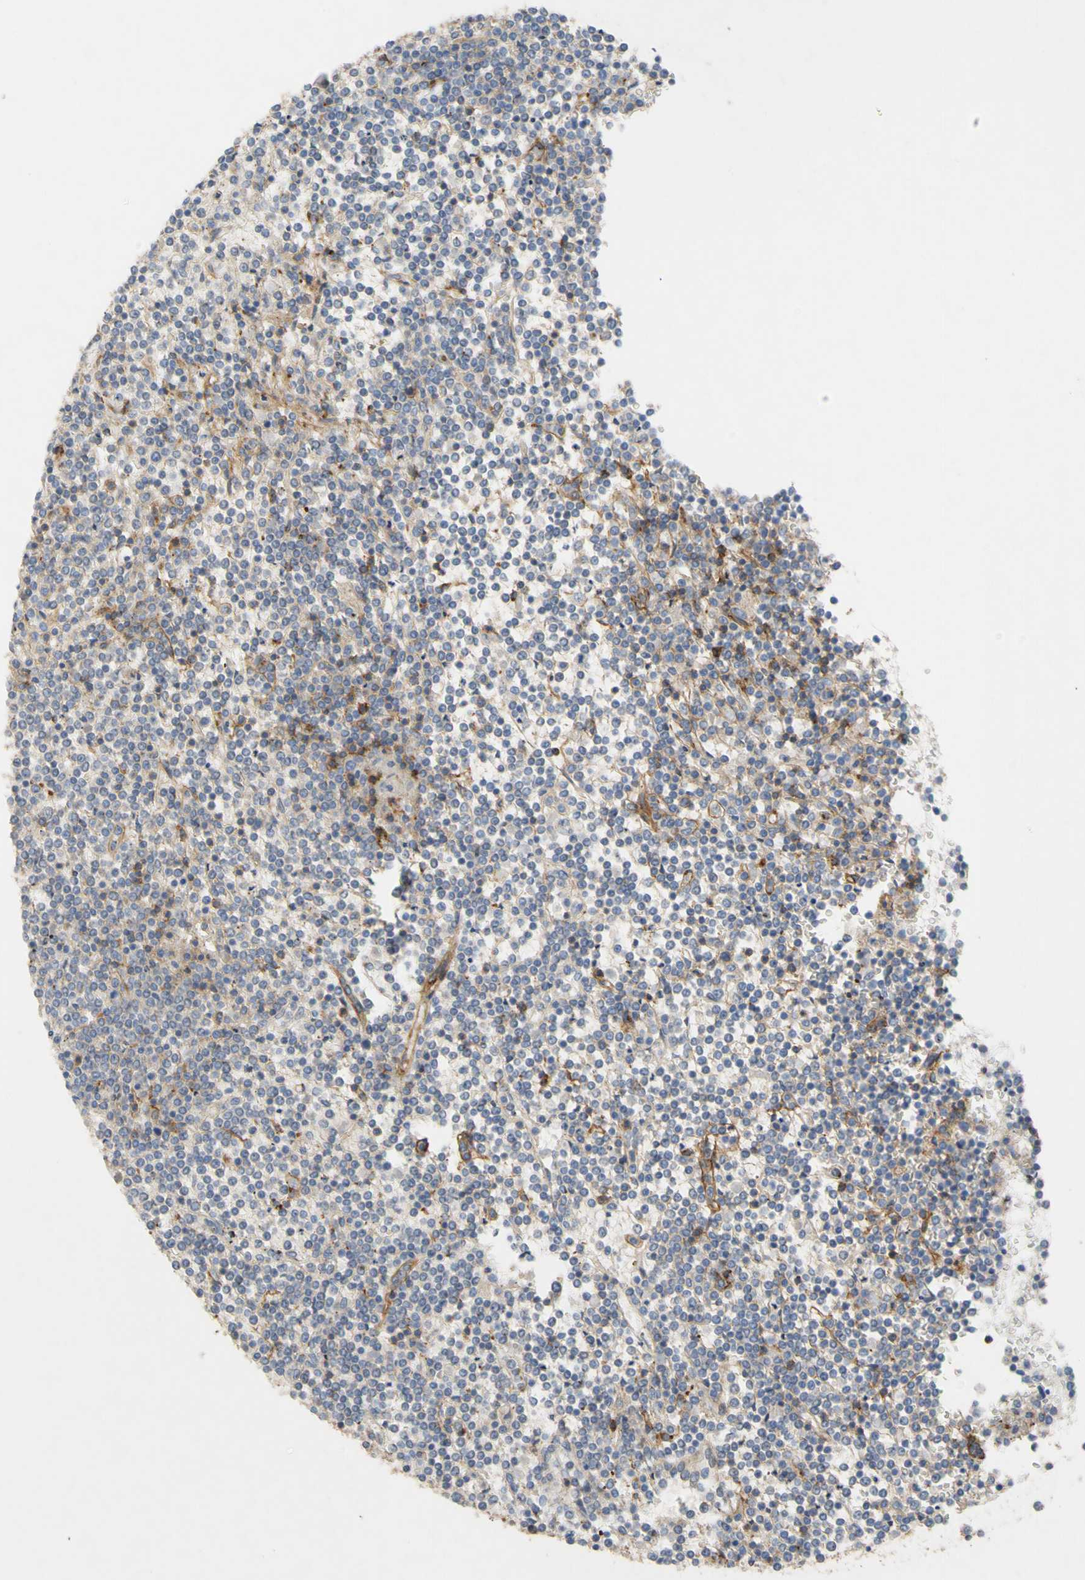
{"staining": {"intensity": "negative", "quantity": "none", "location": "none"}, "tissue": "lymphoma", "cell_type": "Tumor cells", "image_type": "cancer", "snomed": [{"axis": "morphology", "description": "Malignant lymphoma, non-Hodgkin's type, Low grade"}, {"axis": "topography", "description": "Spleen"}], "caption": "This is an immunohistochemistry (IHC) micrograph of lymphoma. There is no positivity in tumor cells.", "gene": "ATP2A3", "patient": {"sex": "female", "age": 19}}